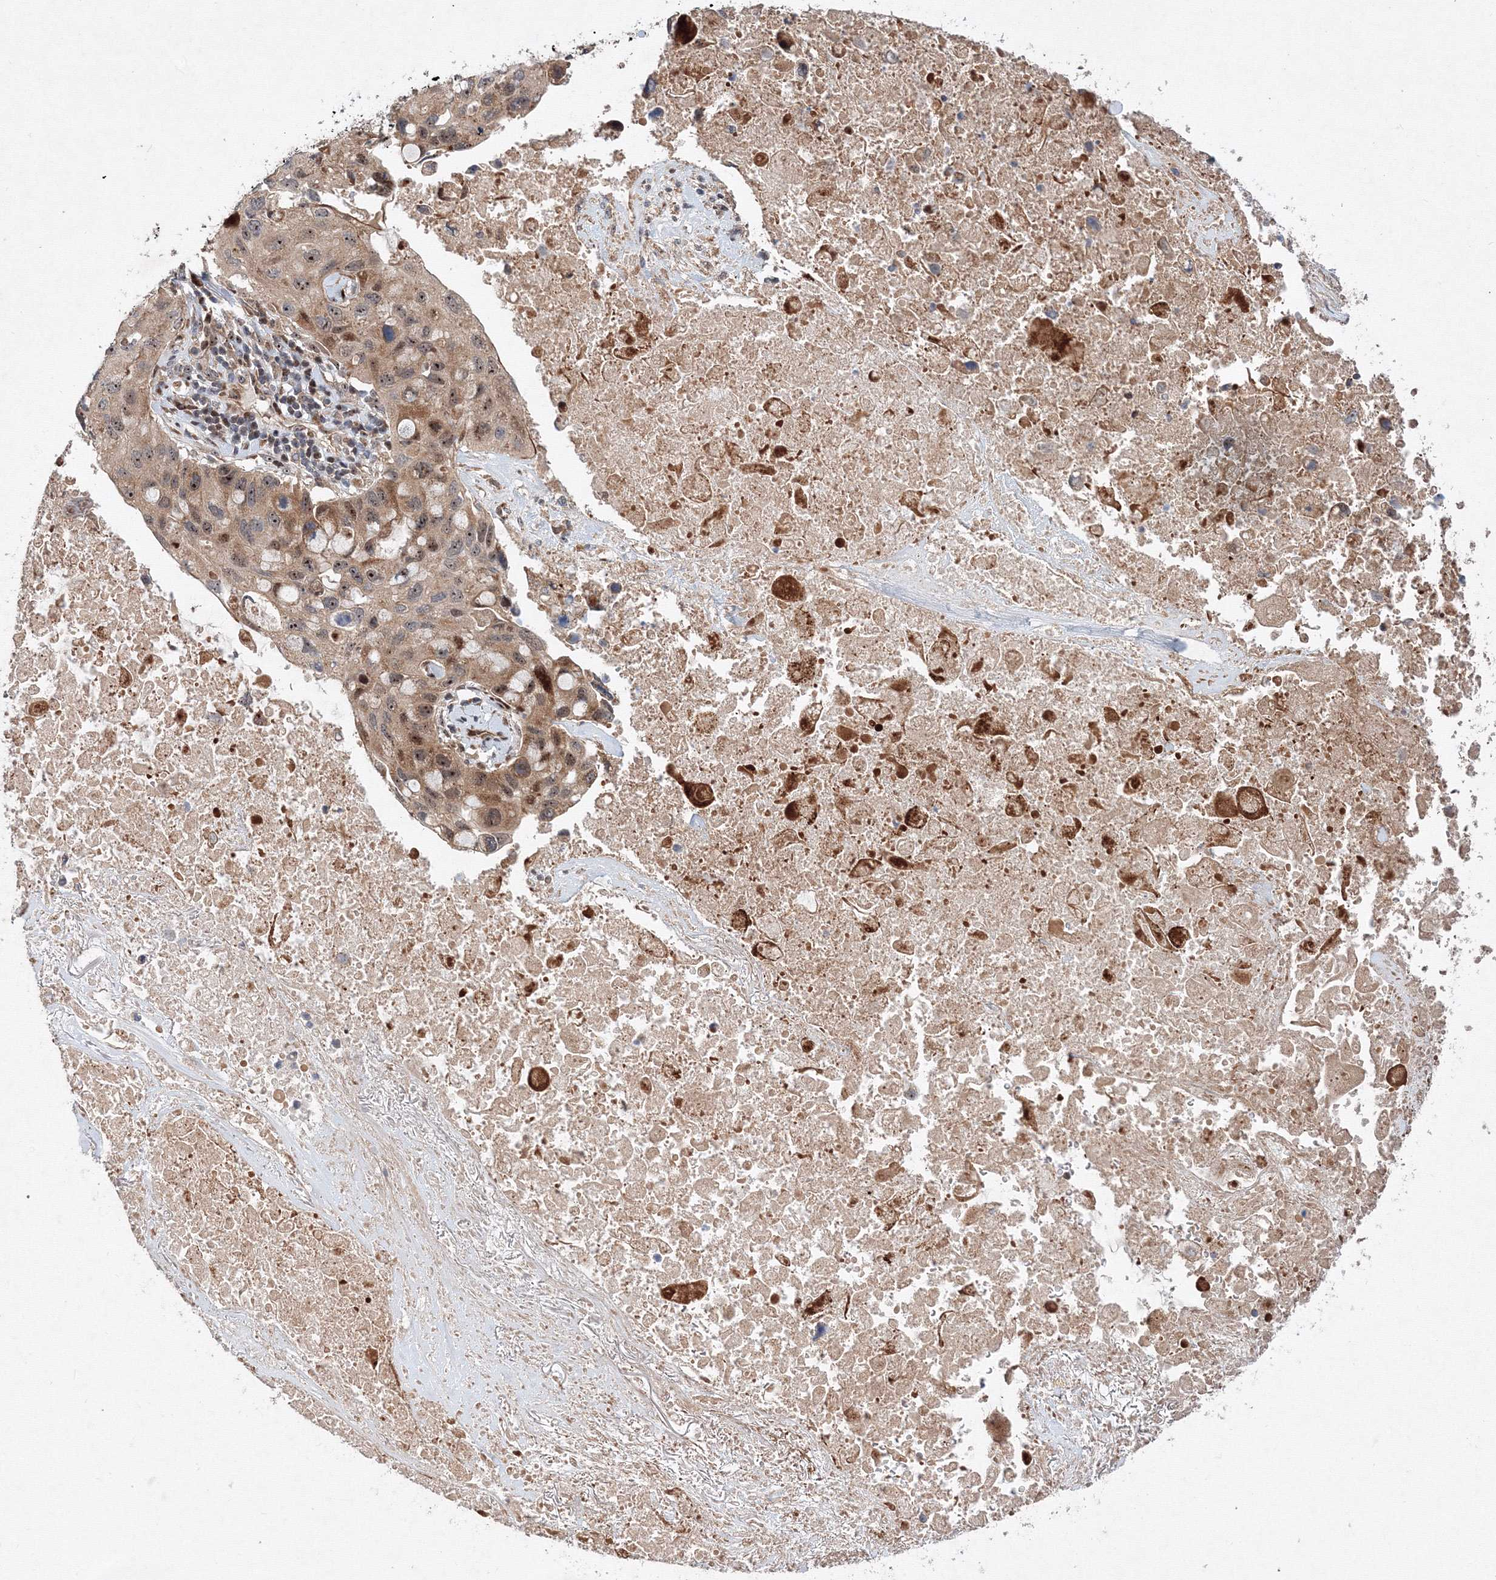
{"staining": {"intensity": "moderate", "quantity": ">75%", "location": "cytoplasmic/membranous,nuclear"}, "tissue": "lung cancer", "cell_type": "Tumor cells", "image_type": "cancer", "snomed": [{"axis": "morphology", "description": "Squamous cell carcinoma, NOS"}, {"axis": "topography", "description": "Lung"}], "caption": "A brown stain shows moderate cytoplasmic/membranous and nuclear expression of a protein in lung cancer tumor cells.", "gene": "ANKAR", "patient": {"sex": "female", "age": 73}}